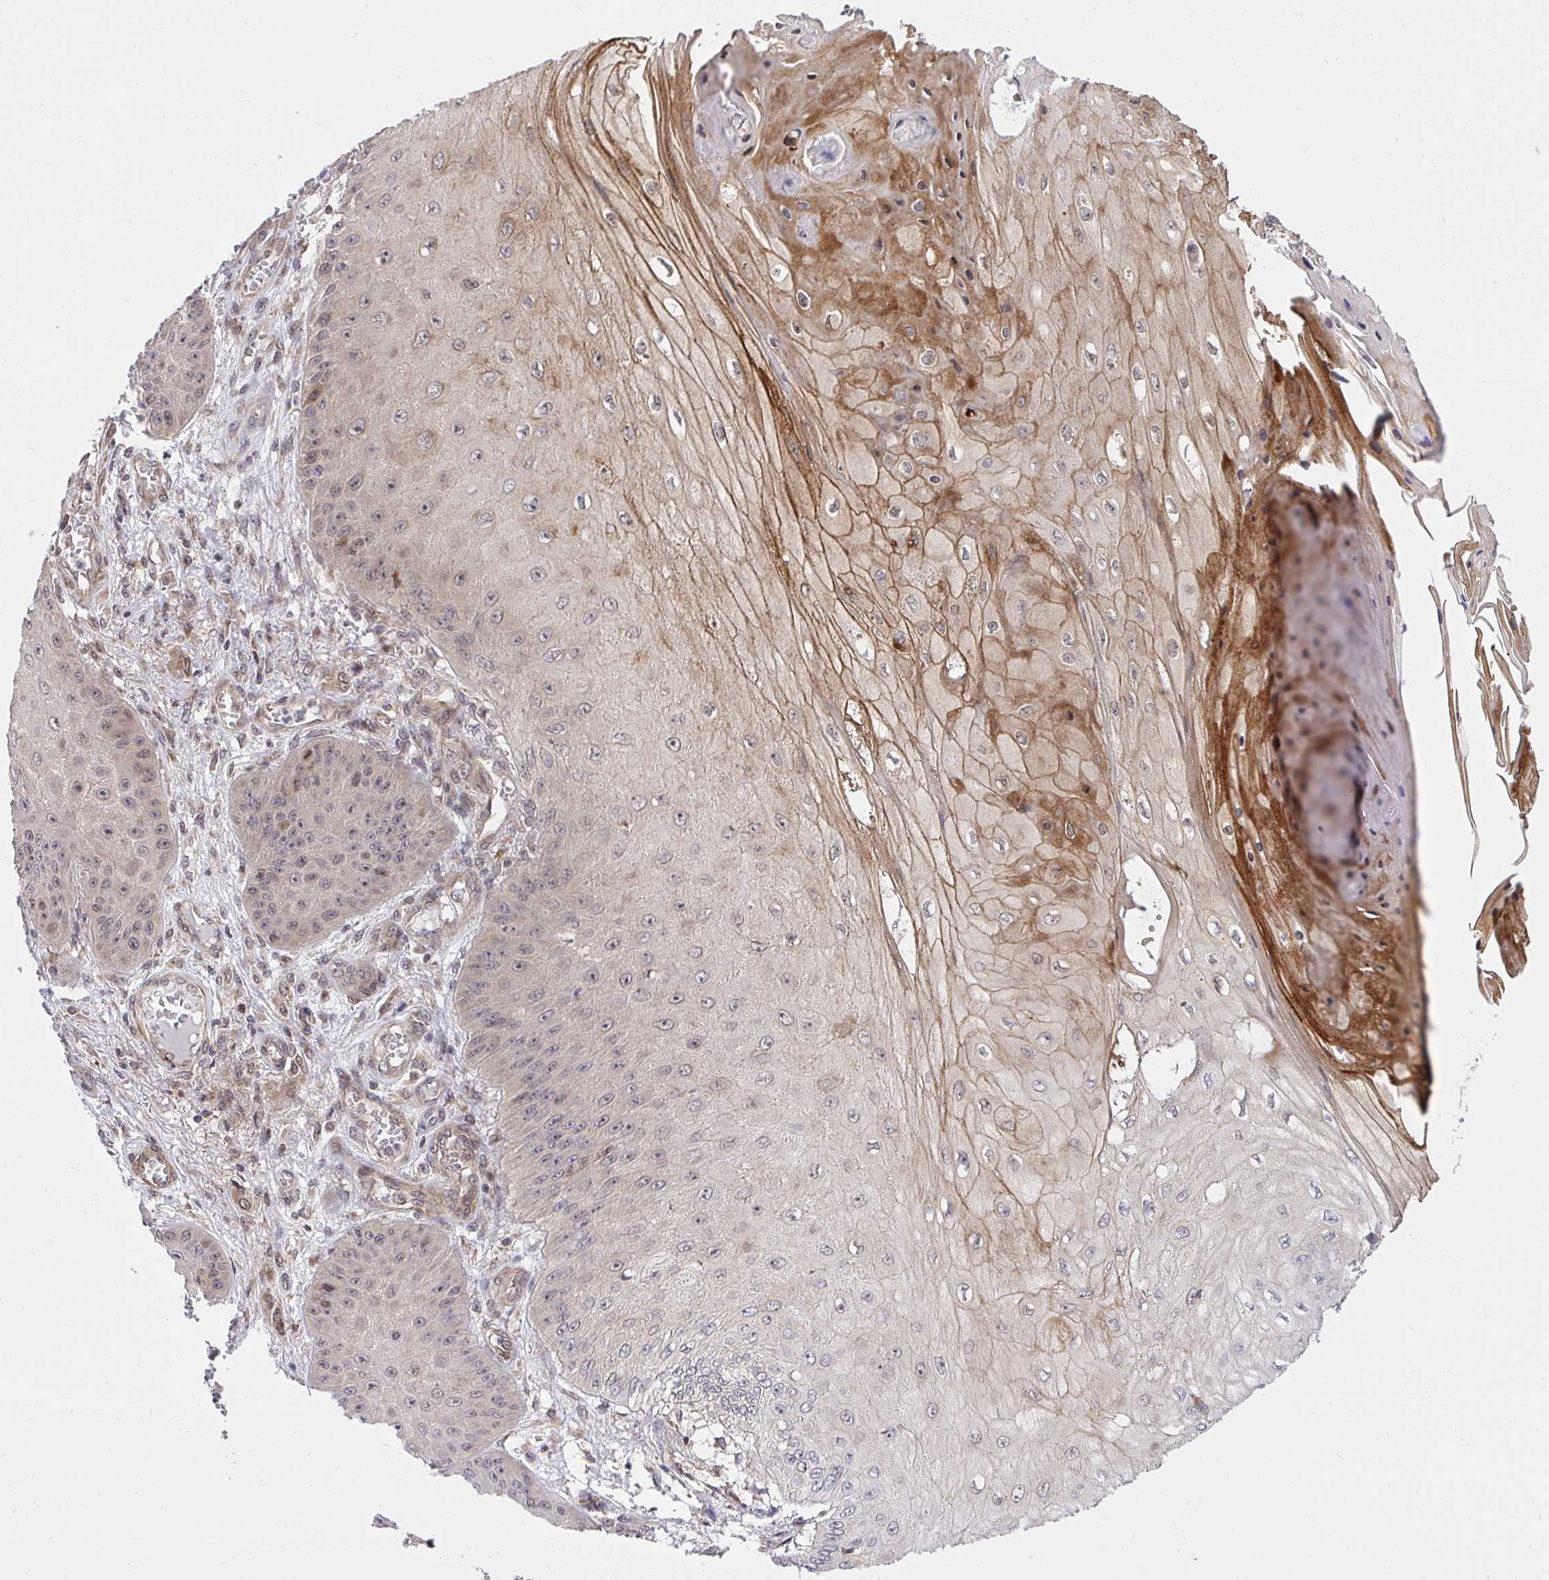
{"staining": {"intensity": "moderate", "quantity": "<25%", "location": "cytoplasmic/membranous,nuclear"}, "tissue": "skin cancer", "cell_type": "Tumor cells", "image_type": "cancer", "snomed": [{"axis": "morphology", "description": "Squamous cell carcinoma, NOS"}, {"axis": "topography", "description": "Skin"}], "caption": "The histopathology image reveals immunohistochemical staining of skin cancer. There is moderate cytoplasmic/membranous and nuclear expression is appreciated in about <25% of tumor cells.", "gene": "ERI1", "patient": {"sex": "male", "age": 70}}